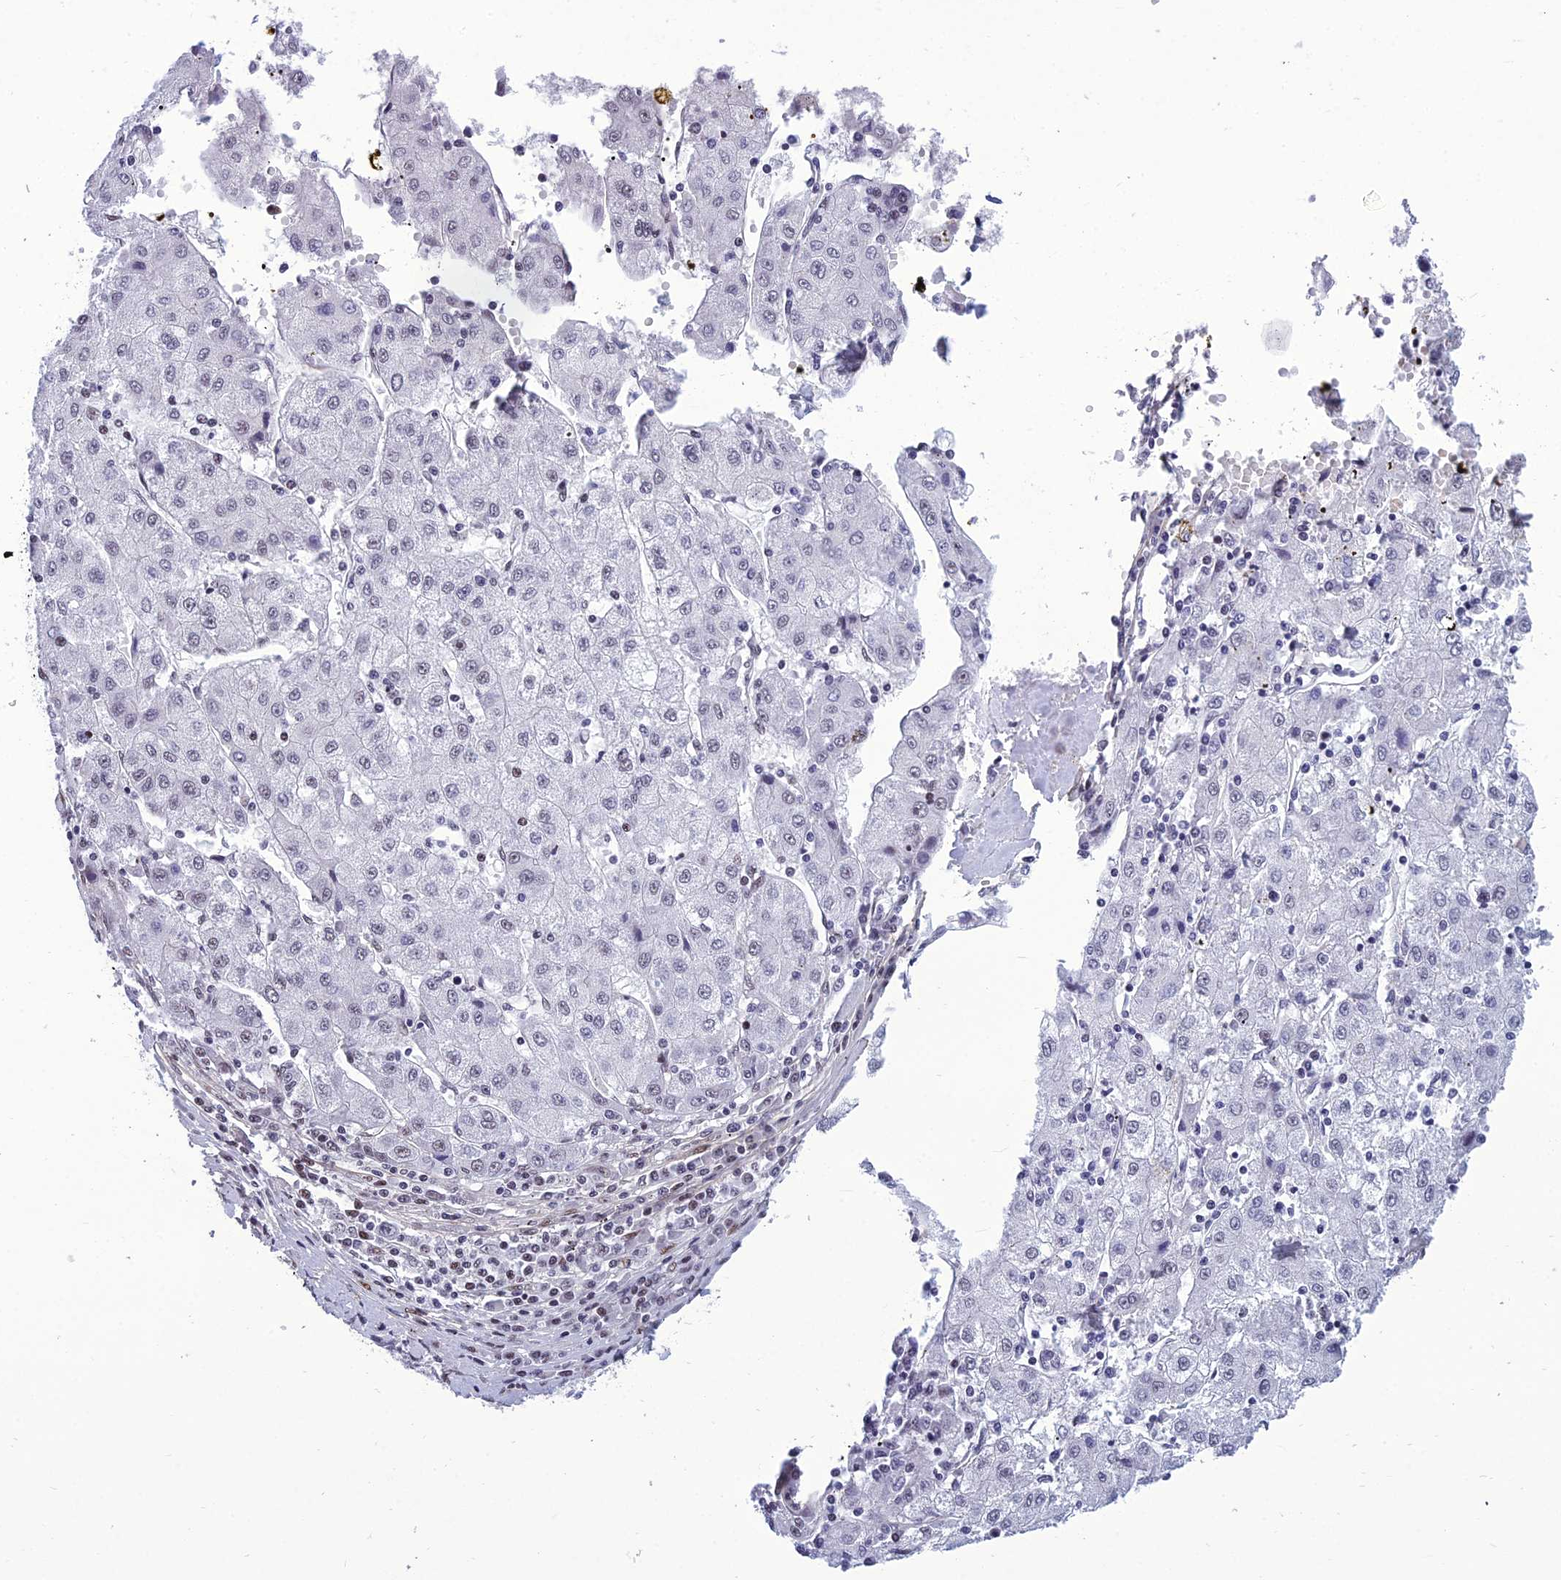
{"staining": {"intensity": "negative", "quantity": "none", "location": "none"}, "tissue": "liver cancer", "cell_type": "Tumor cells", "image_type": "cancer", "snomed": [{"axis": "morphology", "description": "Carcinoma, Hepatocellular, NOS"}, {"axis": "topography", "description": "Liver"}], "caption": "Liver cancer was stained to show a protein in brown. There is no significant expression in tumor cells.", "gene": "RSRC1", "patient": {"sex": "male", "age": 72}}